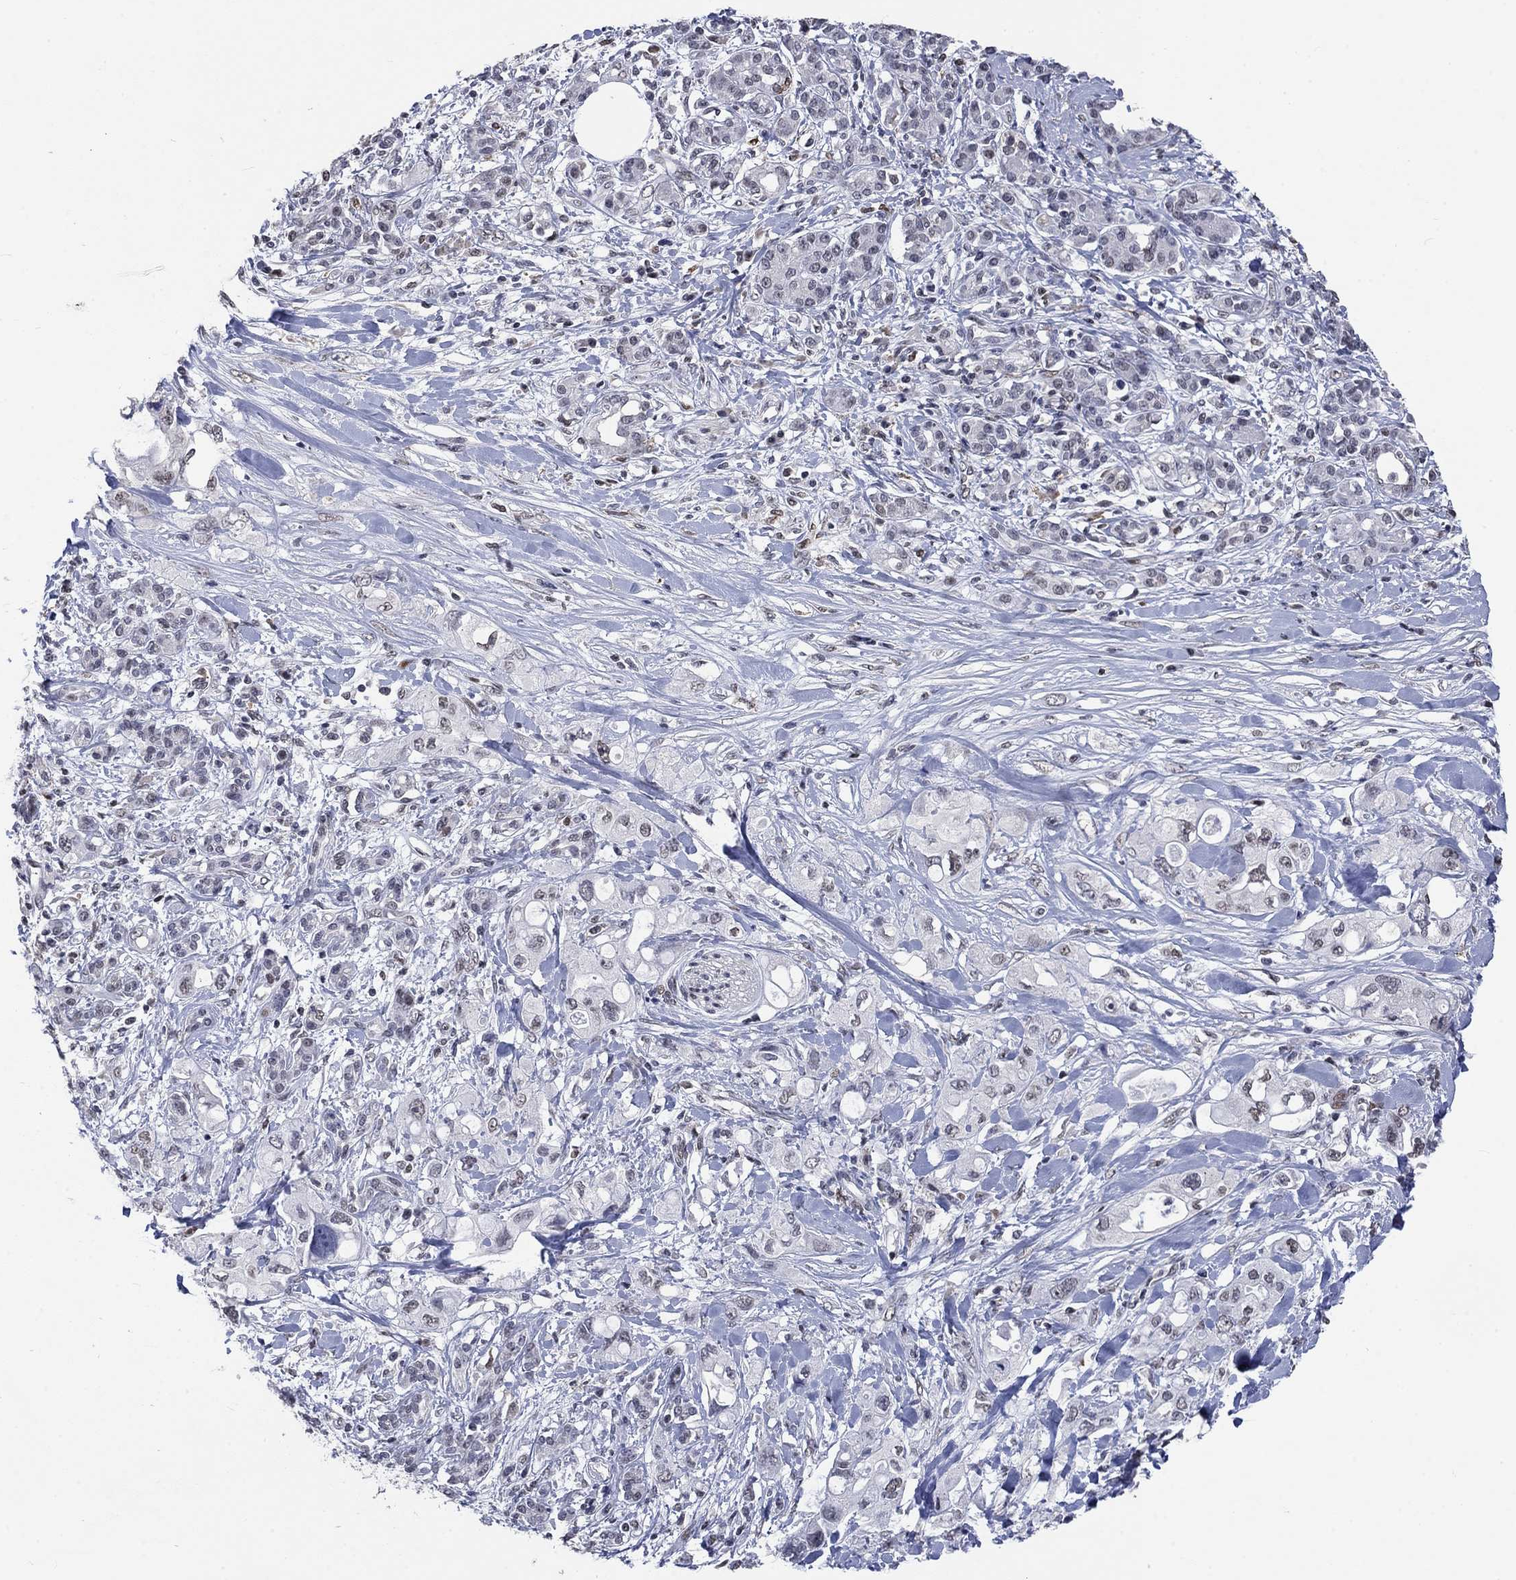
{"staining": {"intensity": "negative", "quantity": "none", "location": "none"}, "tissue": "pancreatic cancer", "cell_type": "Tumor cells", "image_type": "cancer", "snomed": [{"axis": "morphology", "description": "Adenocarcinoma, NOS"}, {"axis": "topography", "description": "Pancreas"}], "caption": "There is no significant expression in tumor cells of pancreatic cancer (adenocarcinoma).", "gene": "HCFC1", "patient": {"sex": "female", "age": 56}}